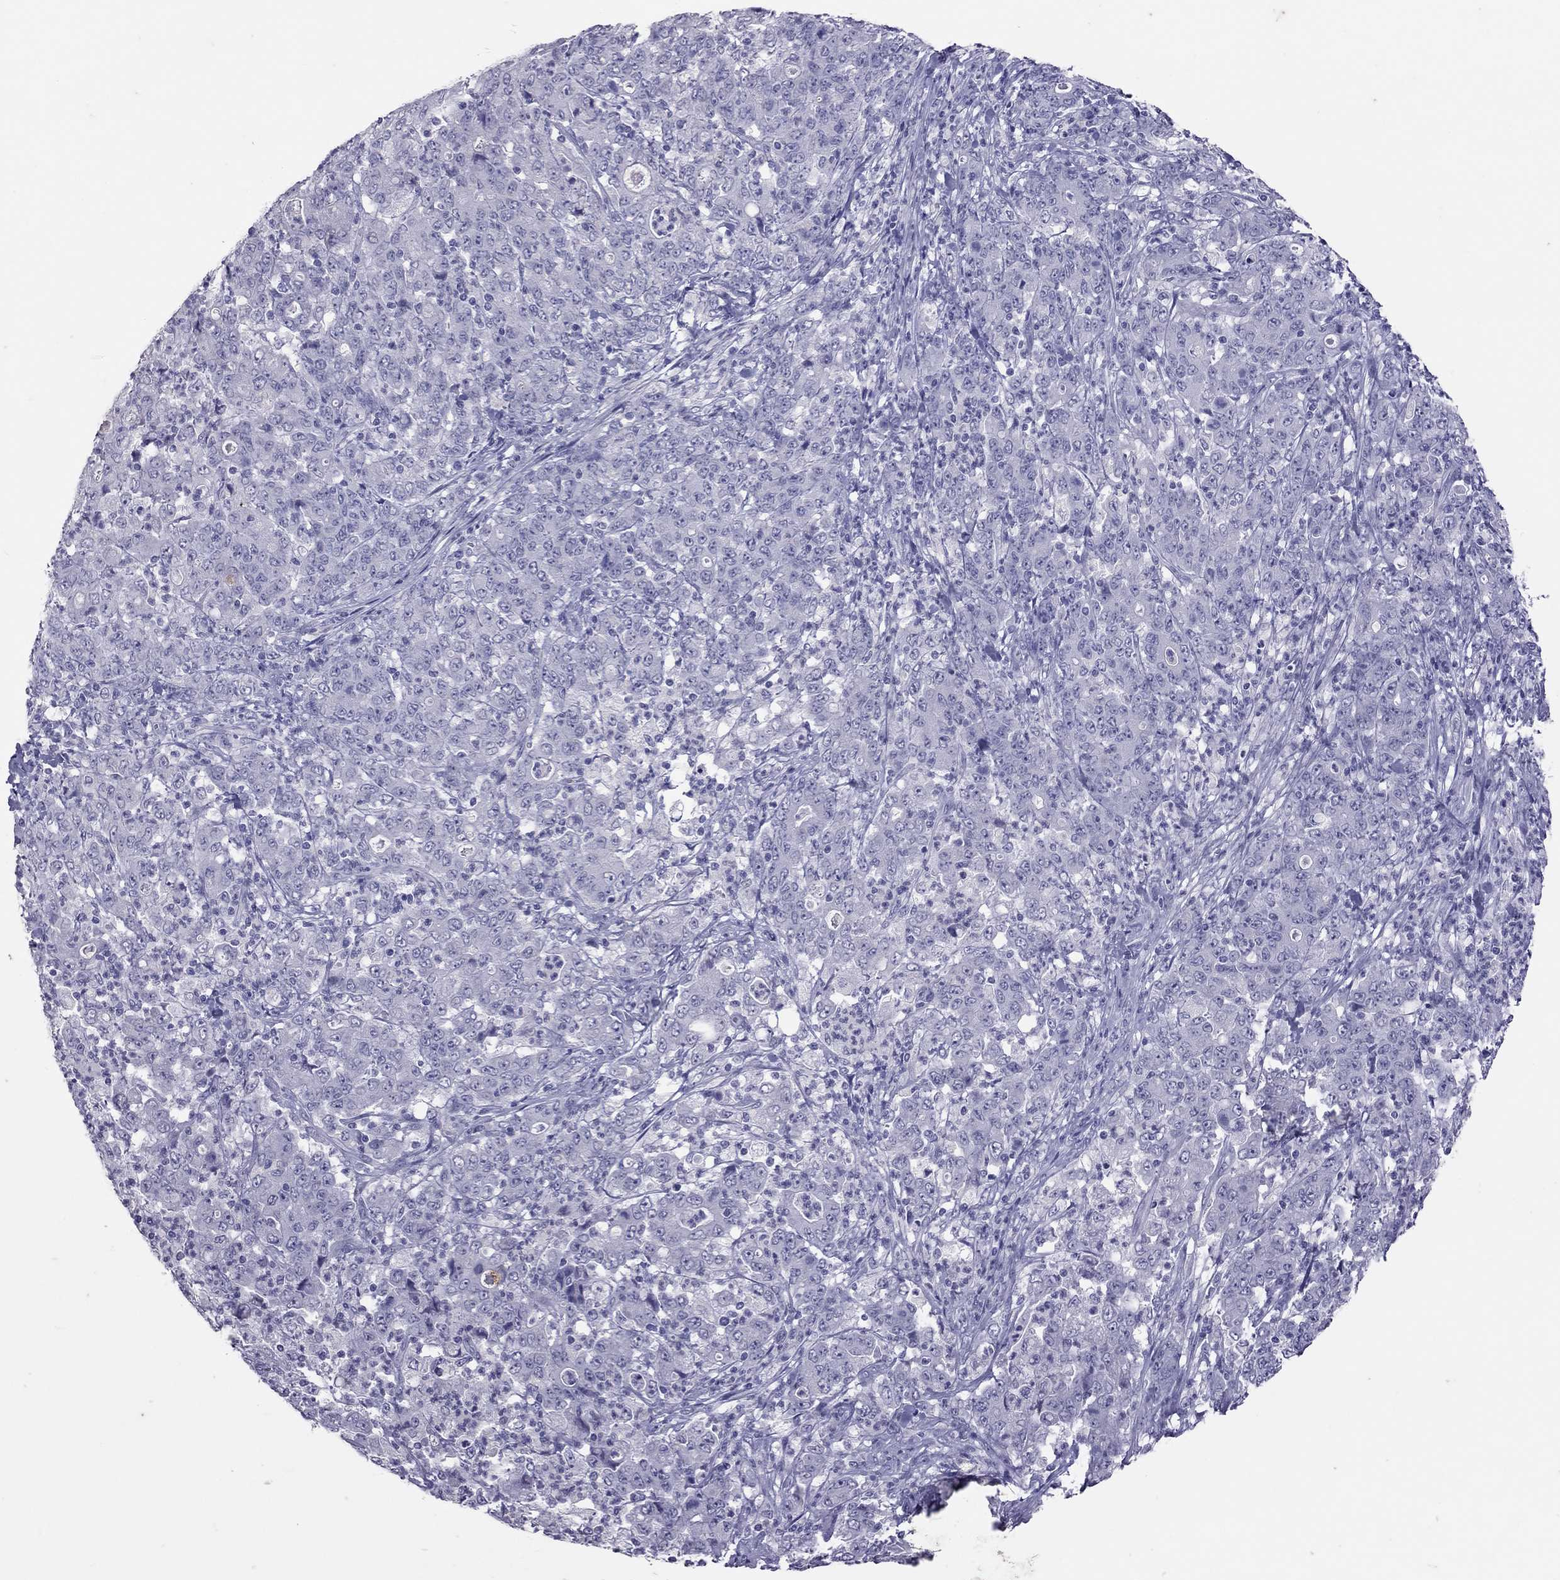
{"staining": {"intensity": "negative", "quantity": "none", "location": "none"}, "tissue": "stomach cancer", "cell_type": "Tumor cells", "image_type": "cancer", "snomed": [{"axis": "morphology", "description": "Adenocarcinoma, NOS"}, {"axis": "topography", "description": "Stomach, lower"}], "caption": "The micrograph exhibits no staining of tumor cells in adenocarcinoma (stomach).", "gene": "MUC16", "patient": {"sex": "female", "age": 71}}